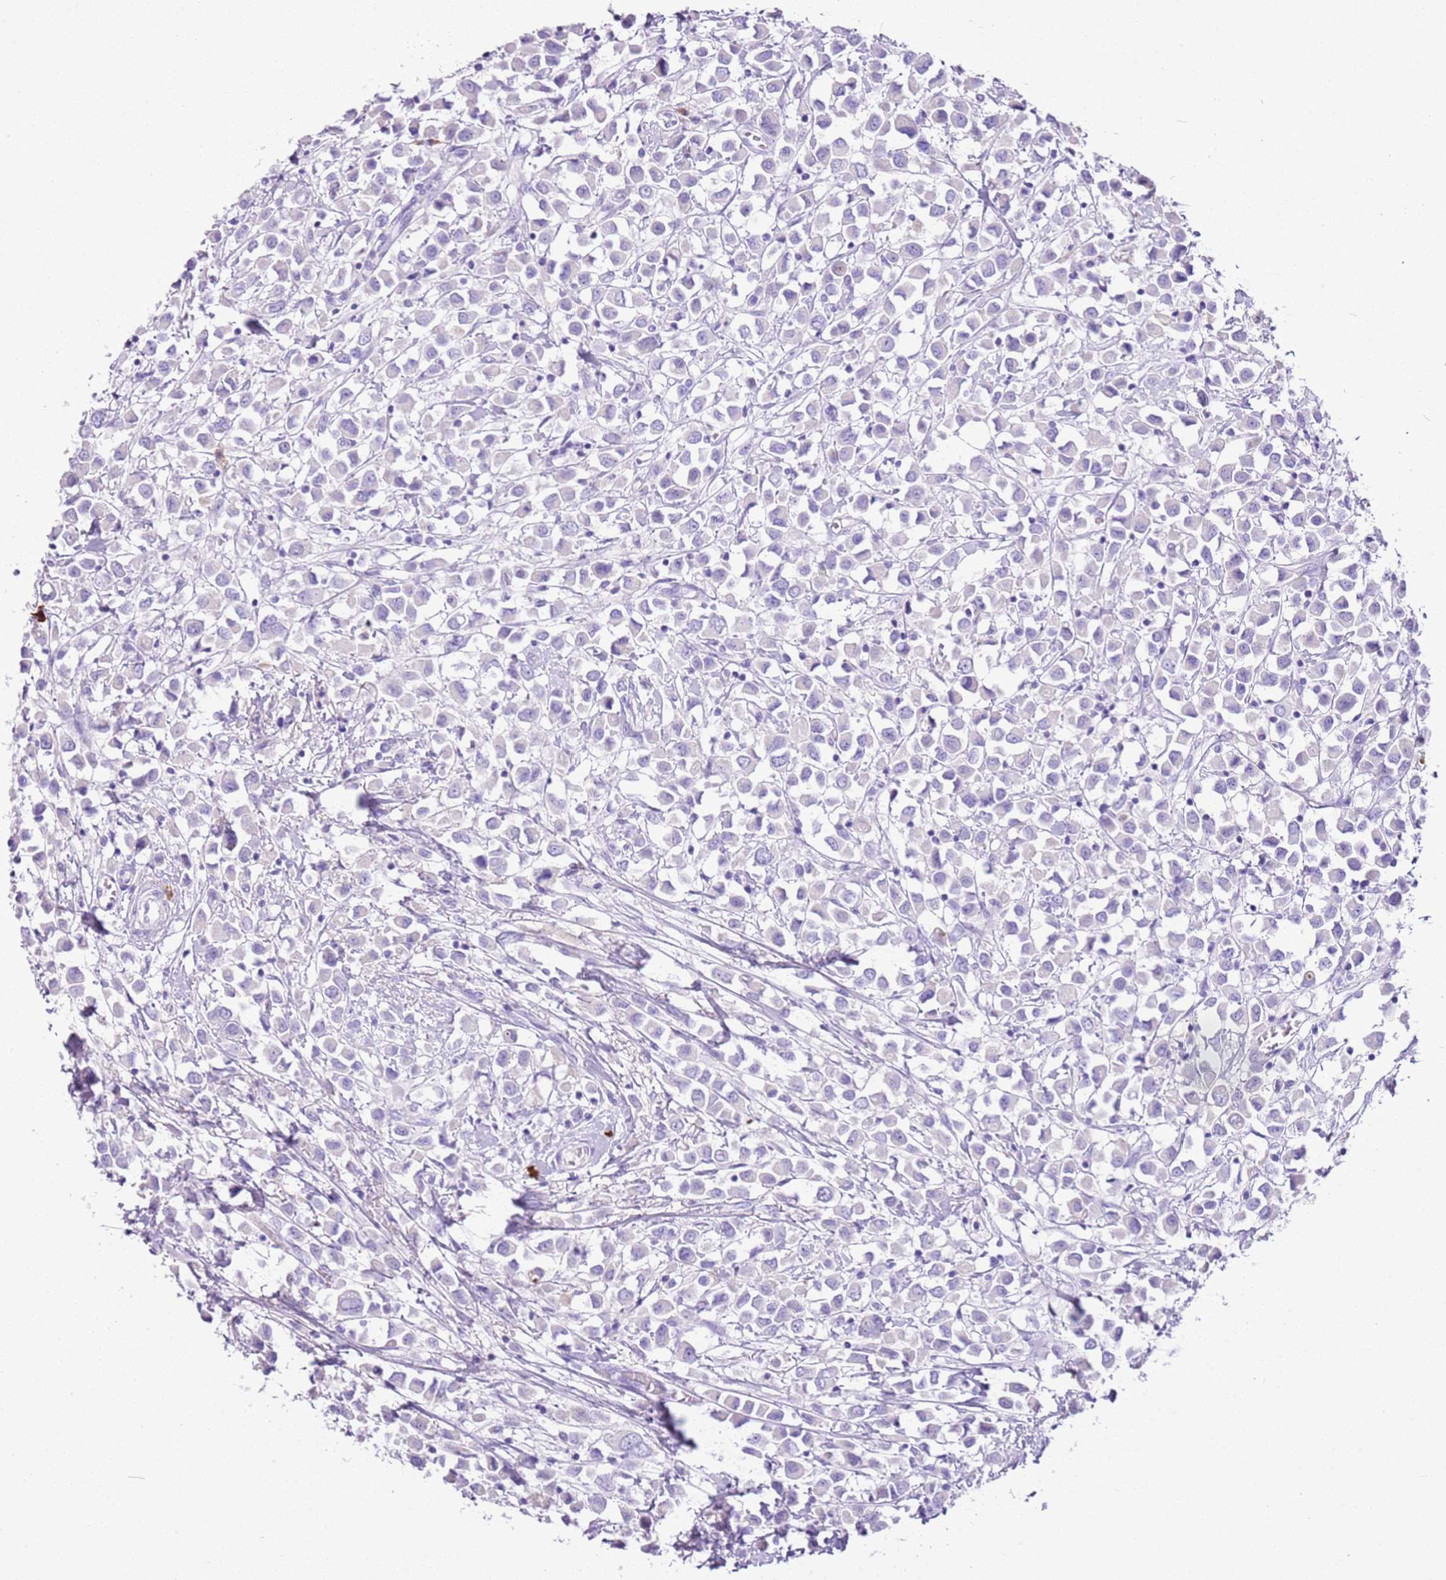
{"staining": {"intensity": "negative", "quantity": "none", "location": "none"}, "tissue": "breast cancer", "cell_type": "Tumor cells", "image_type": "cancer", "snomed": [{"axis": "morphology", "description": "Duct carcinoma"}, {"axis": "topography", "description": "Breast"}], "caption": "Immunohistochemical staining of human breast cancer exhibits no significant staining in tumor cells.", "gene": "IGKV3D-11", "patient": {"sex": "female", "age": 61}}